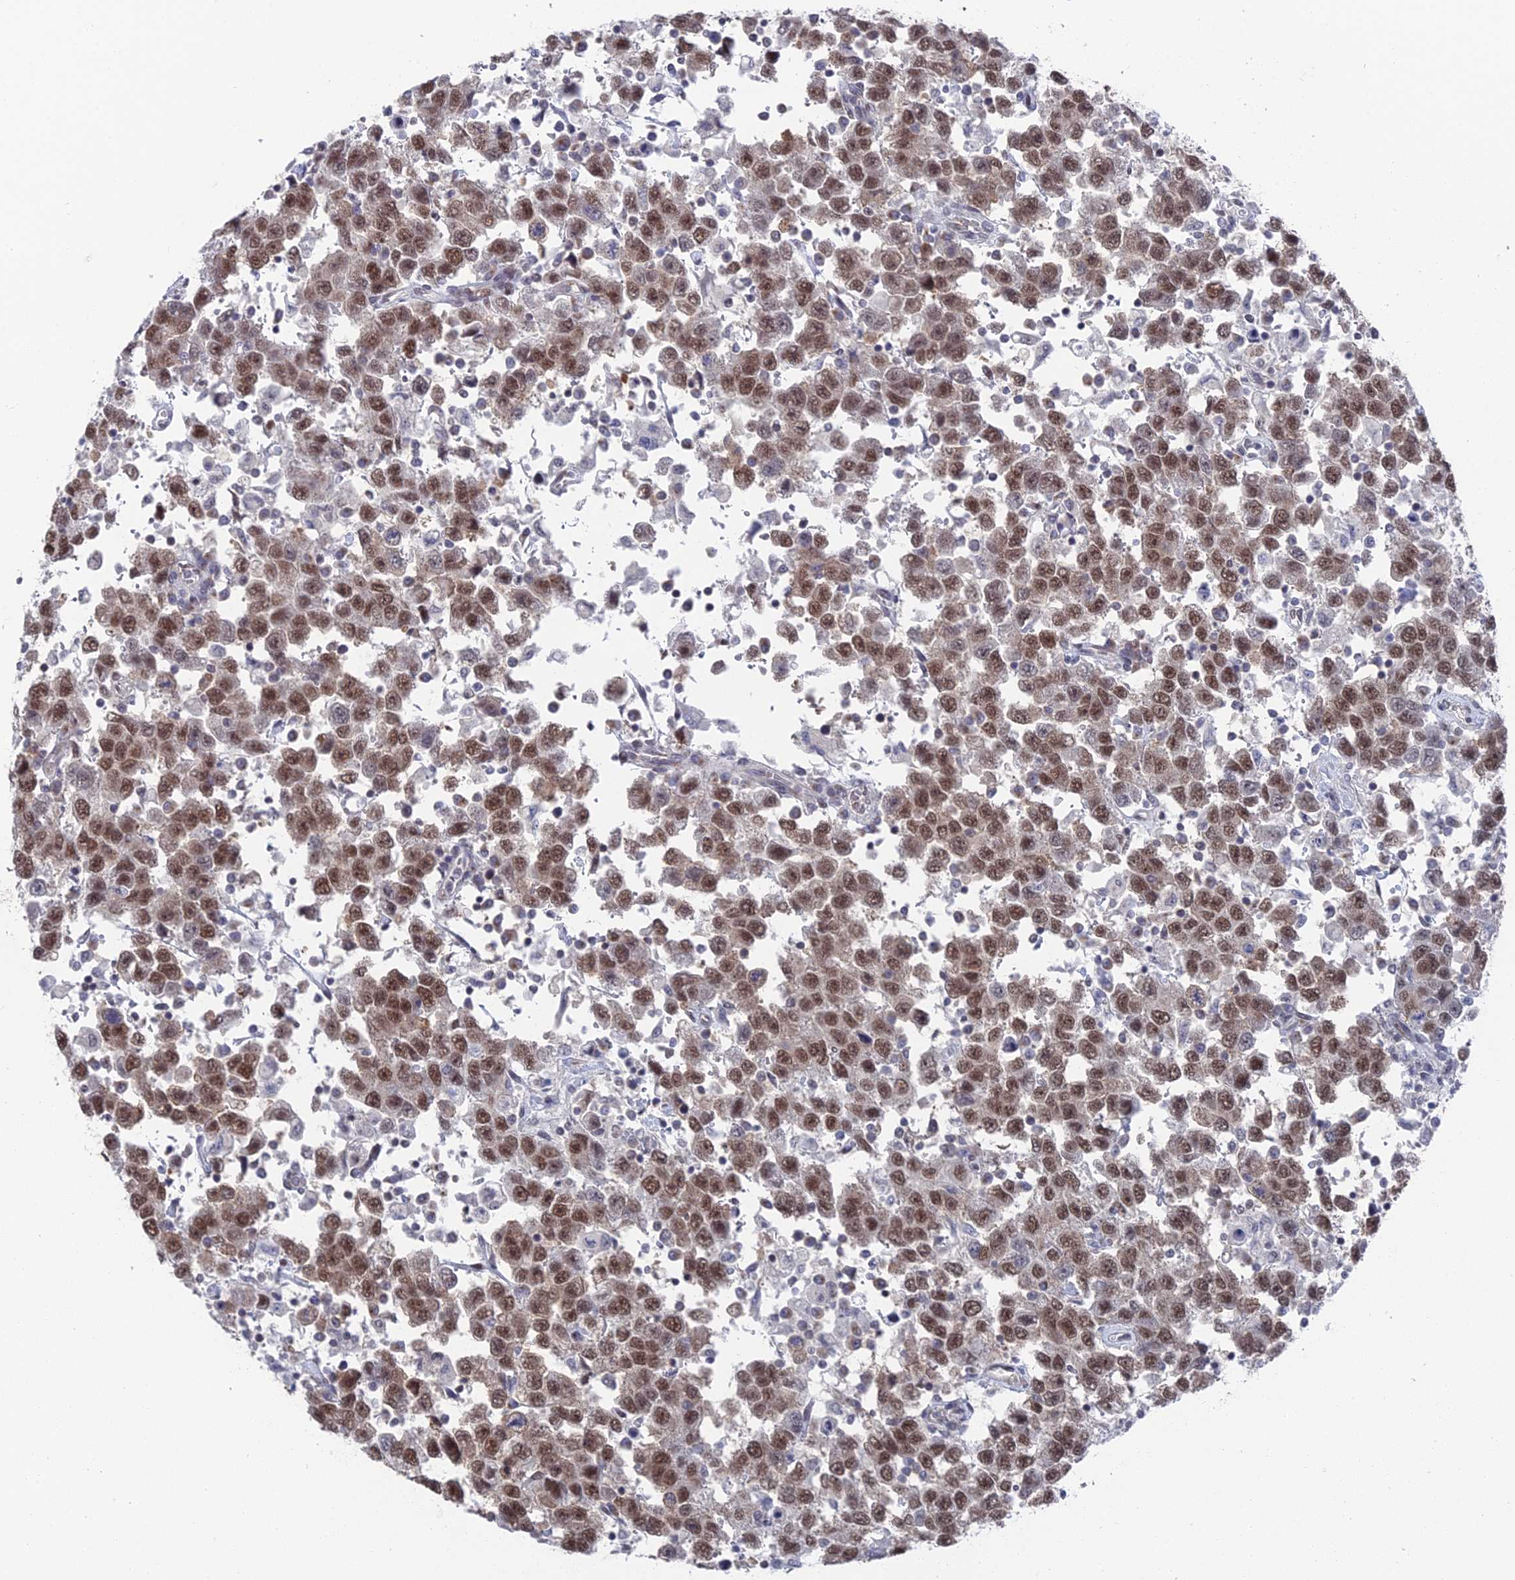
{"staining": {"intensity": "moderate", "quantity": ">75%", "location": "nuclear"}, "tissue": "testis cancer", "cell_type": "Tumor cells", "image_type": "cancer", "snomed": [{"axis": "morphology", "description": "Seminoma, NOS"}, {"axis": "topography", "description": "Testis"}], "caption": "Protein expression analysis of testis cancer displays moderate nuclear positivity in about >75% of tumor cells. The staining was performed using DAB, with brown indicating positive protein expression. Nuclei are stained blue with hematoxylin.", "gene": "FHIP2A", "patient": {"sex": "male", "age": 41}}